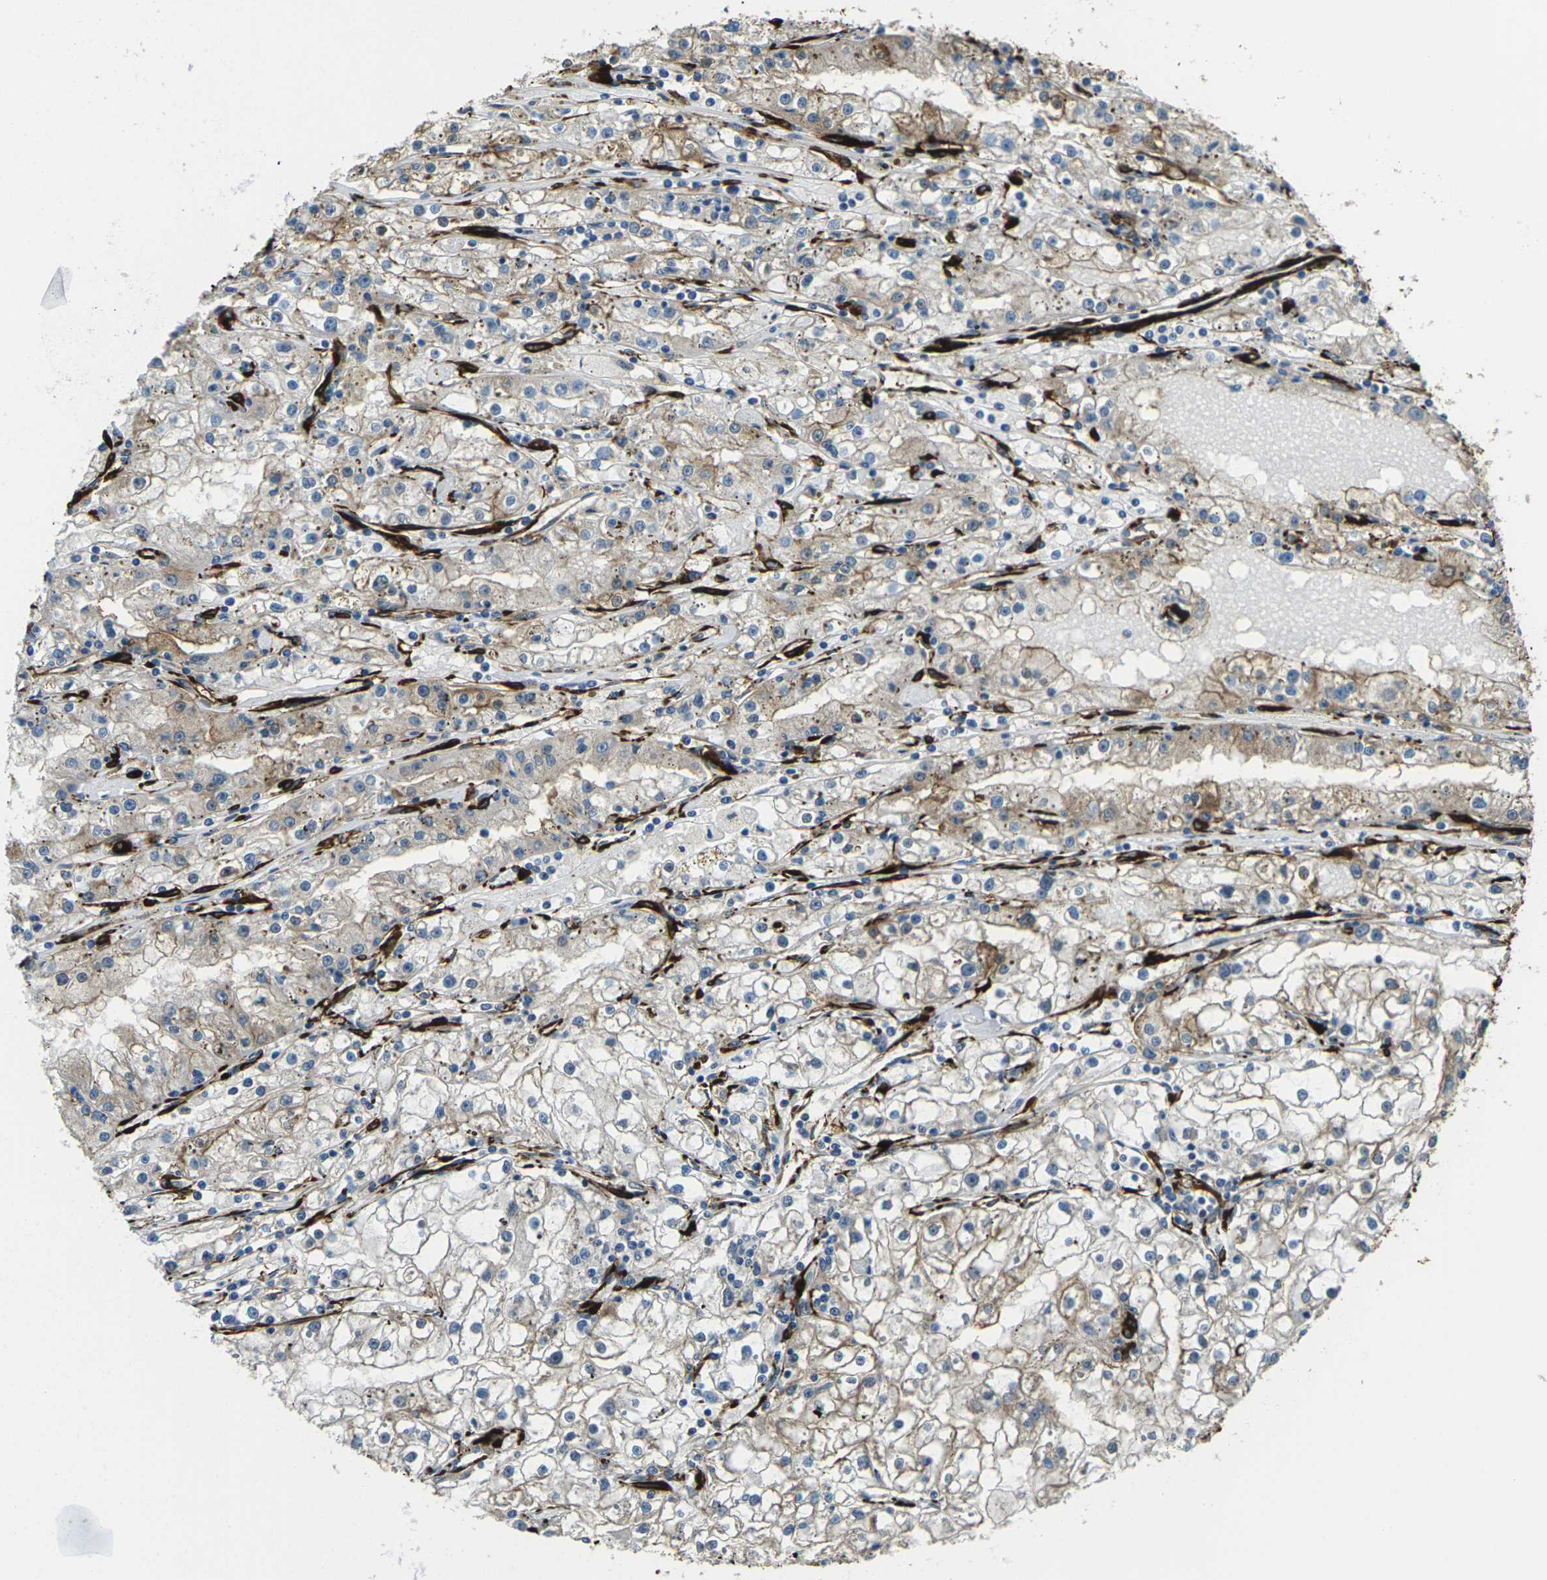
{"staining": {"intensity": "weak", "quantity": "25%-75%", "location": "cytoplasmic/membranous"}, "tissue": "renal cancer", "cell_type": "Tumor cells", "image_type": "cancer", "snomed": [{"axis": "morphology", "description": "Adenocarcinoma, NOS"}, {"axis": "topography", "description": "Kidney"}], "caption": "Weak cytoplasmic/membranous protein positivity is appreciated in approximately 25%-75% of tumor cells in renal cancer (adenocarcinoma).", "gene": "GRAMD1C", "patient": {"sex": "male", "age": 56}}